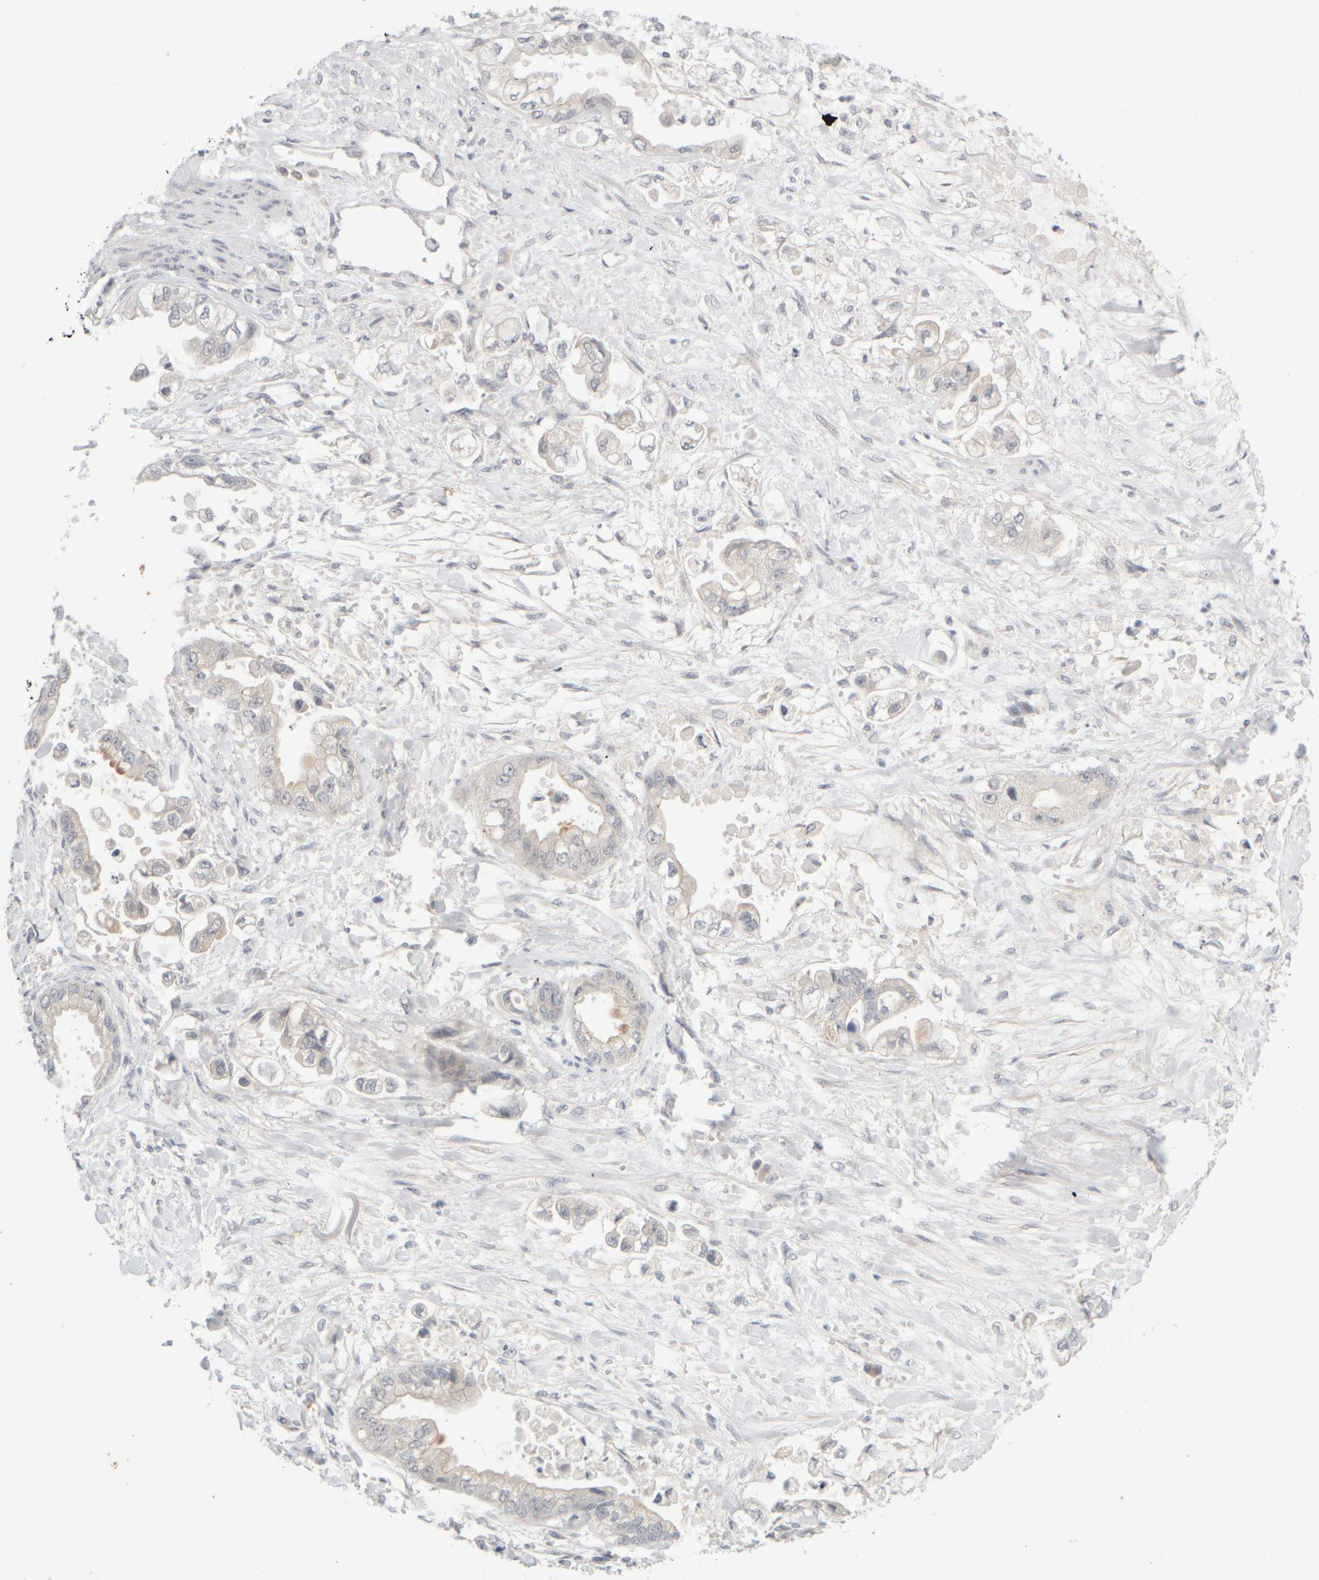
{"staining": {"intensity": "weak", "quantity": "<25%", "location": "cytoplasmic/membranous"}, "tissue": "stomach cancer", "cell_type": "Tumor cells", "image_type": "cancer", "snomed": [{"axis": "morphology", "description": "Adenocarcinoma, NOS"}, {"axis": "topography", "description": "Stomach"}], "caption": "The IHC image has no significant expression in tumor cells of stomach cancer (adenocarcinoma) tissue.", "gene": "GOPC", "patient": {"sex": "male", "age": 62}}